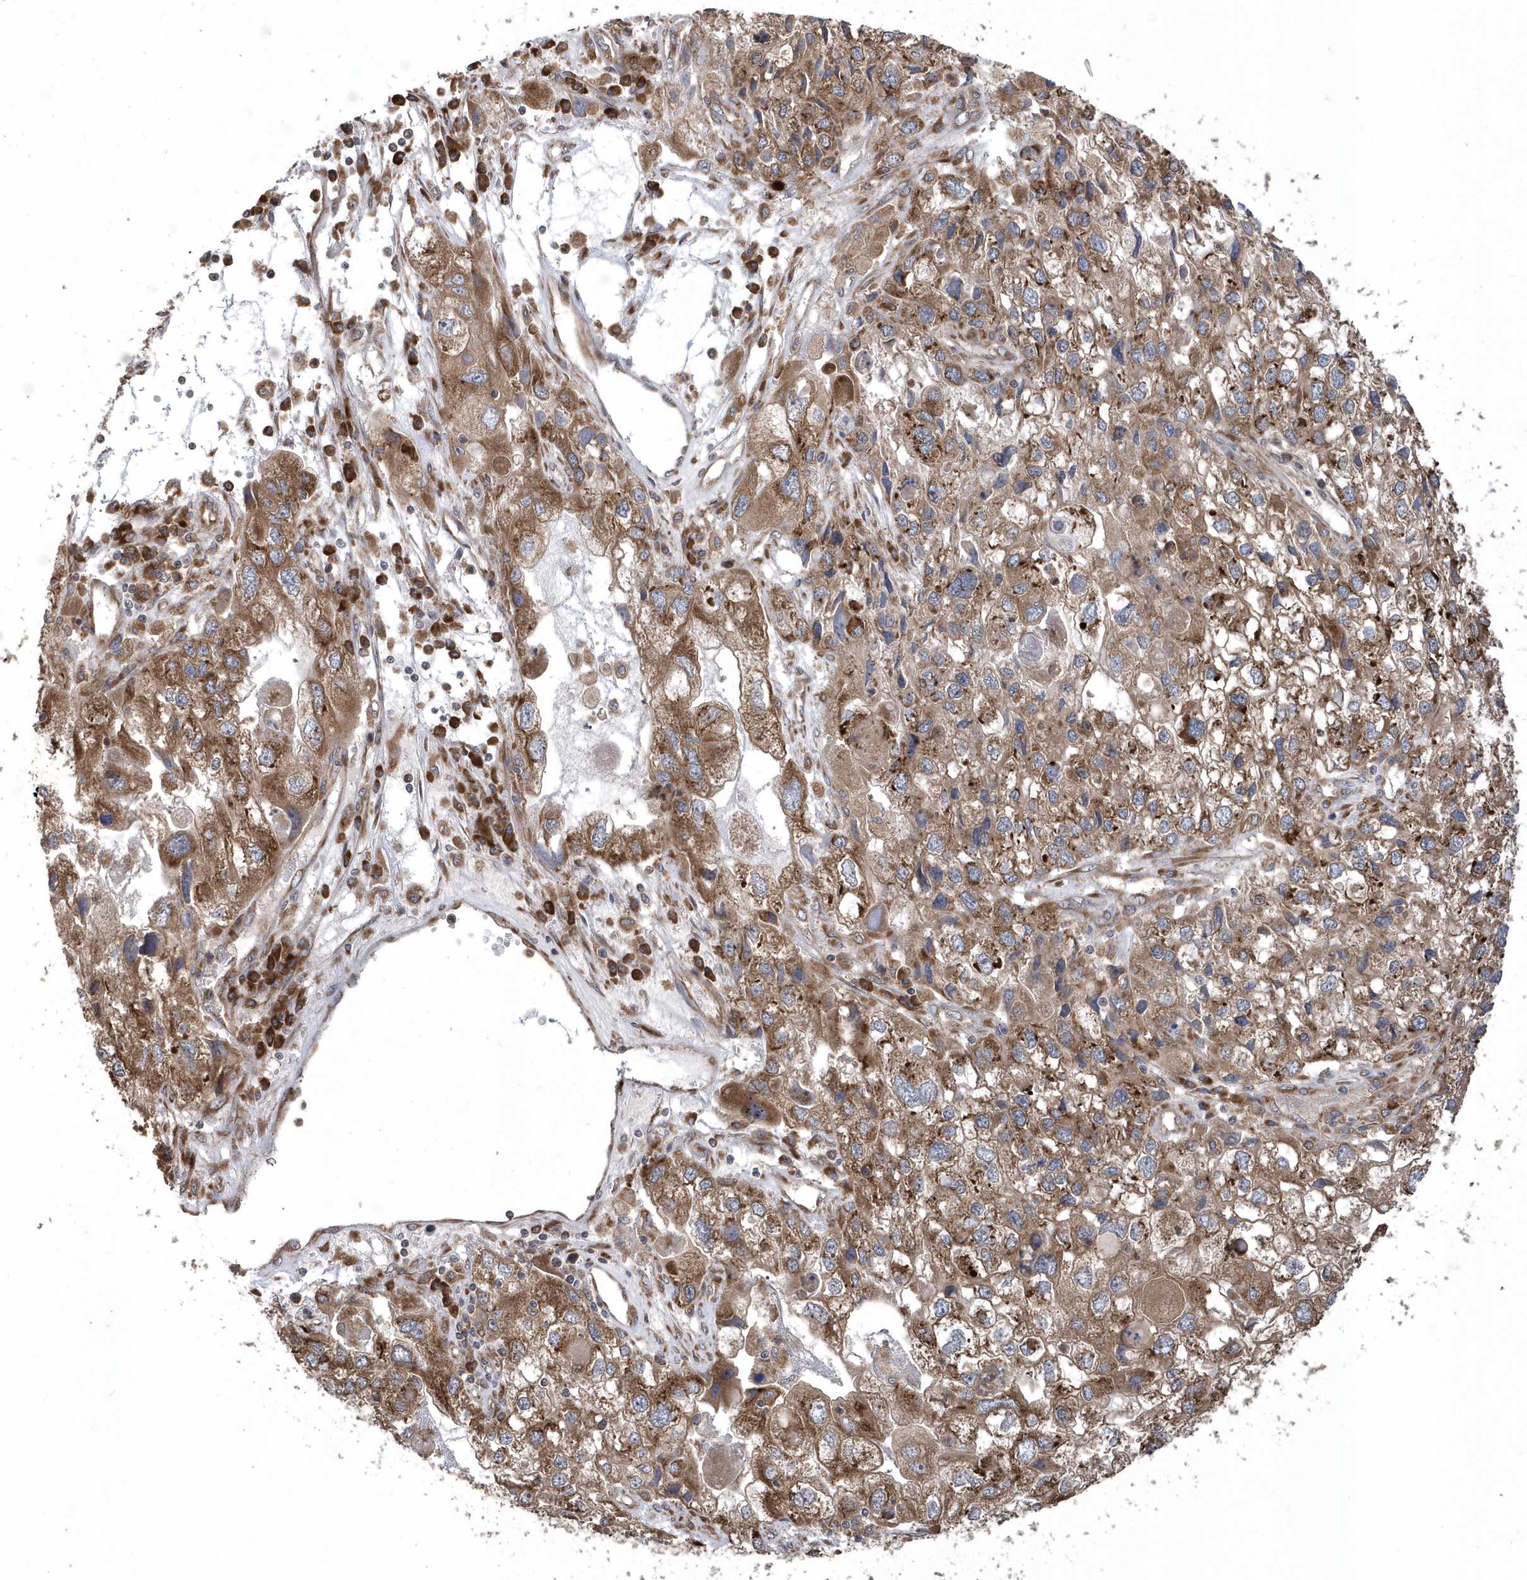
{"staining": {"intensity": "moderate", "quantity": ">75%", "location": "cytoplasmic/membranous"}, "tissue": "endometrial cancer", "cell_type": "Tumor cells", "image_type": "cancer", "snomed": [{"axis": "morphology", "description": "Adenocarcinoma, NOS"}, {"axis": "topography", "description": "Endometrium"}], "caption": "This is an image of immunohistochemistry (IHC) staining of endometrial cancer (adenocarcinoma), which shows moderate staining in the cytoplasmic/membranous of tumor cells.", "gene": "WASHC5", "patient": {"sex": "female", "age": 49}}